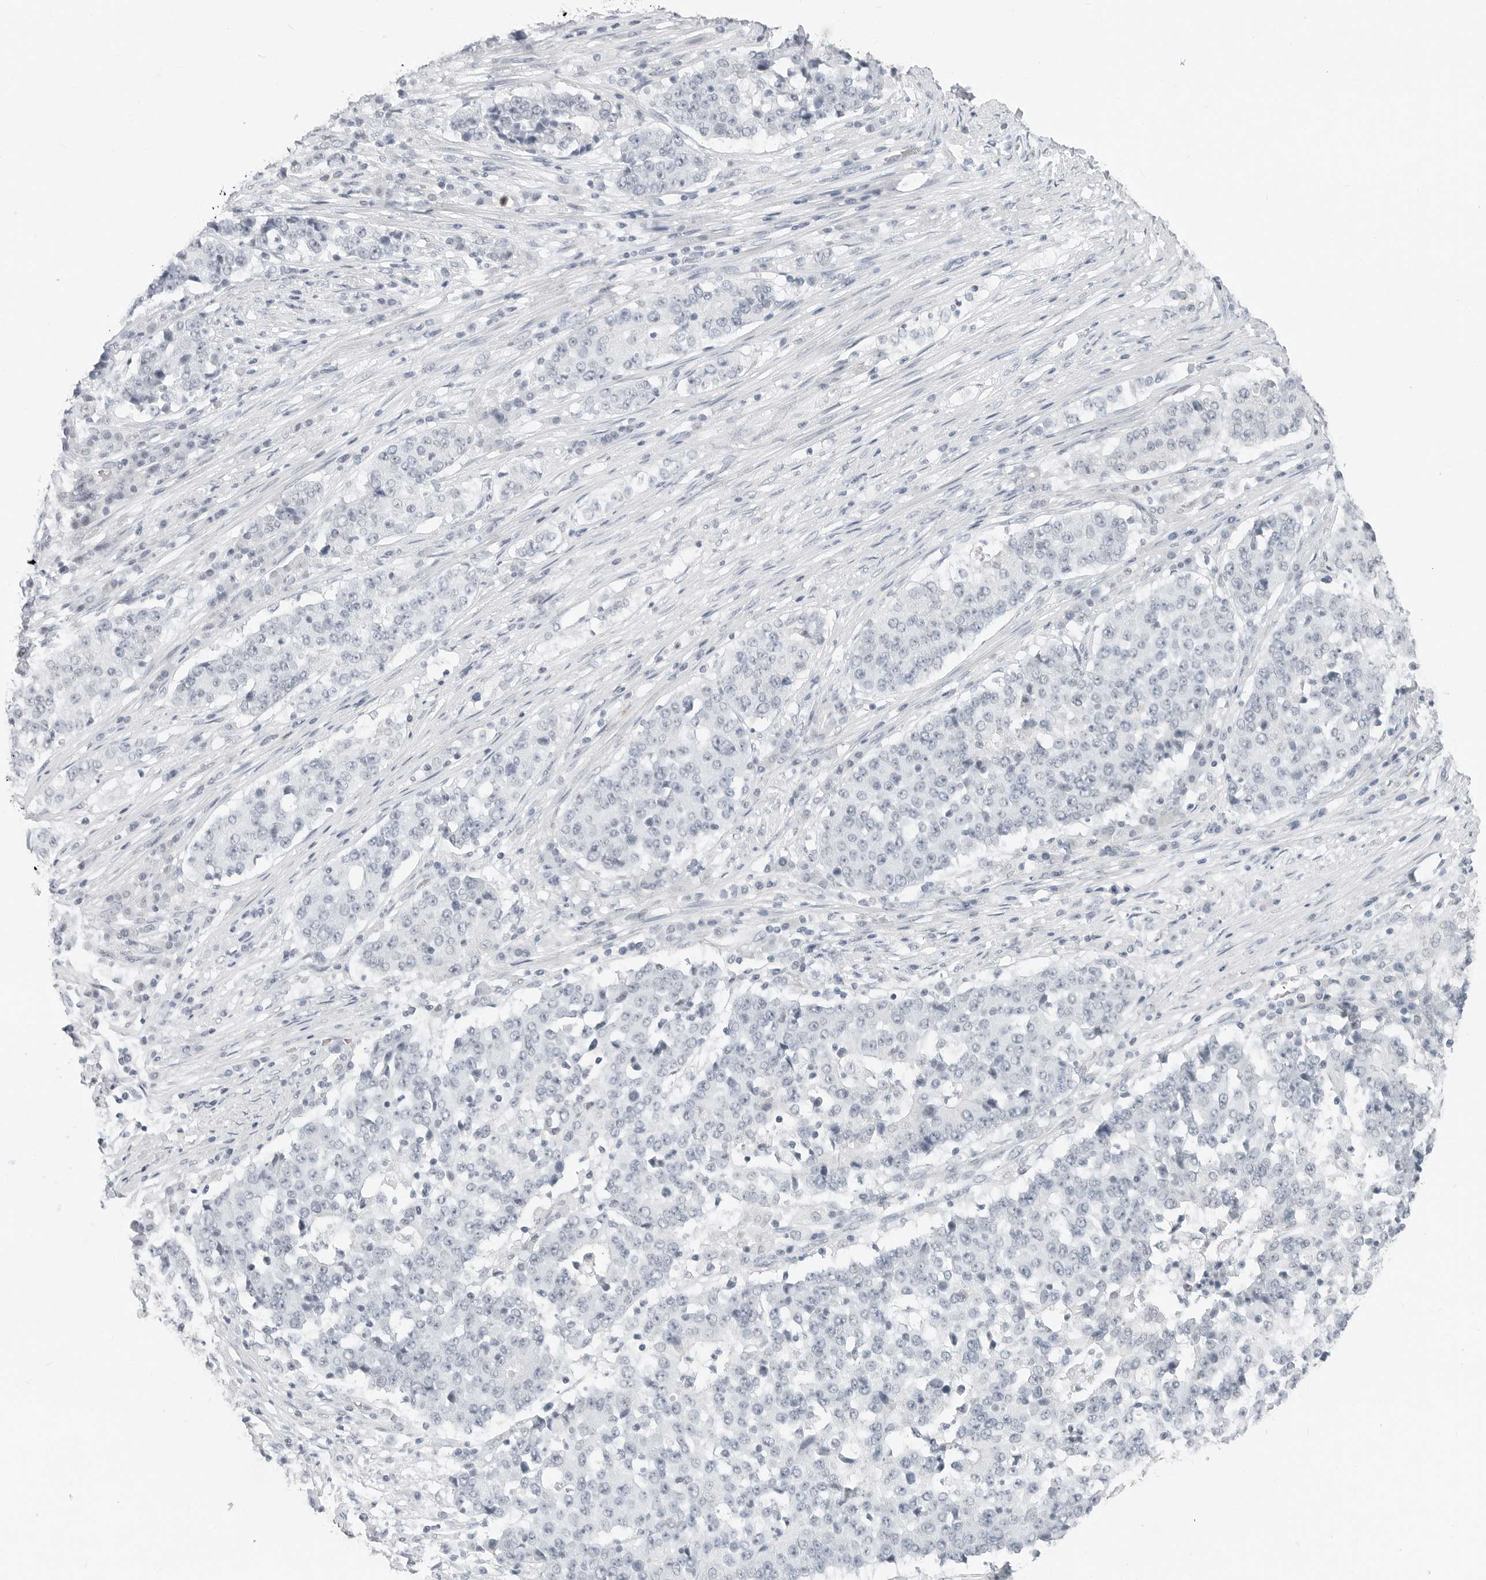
{"staining": {"intensity": "negative", "quantity": "none", "location": "none"}, "tissue": "stomach cancer", "cell_type": "Tumor cells", "image_type": "cancer", "snomed": [{"axis": "morphology", "description": "Adenocarcinoma, NOS"}, {"axis": "topography", "description": "Stomach"}], "caption": "Tumor cells show no significant protein expression in stomach cancer (adenocarcinoma).", "gene": "XIRP1", "patient": {"sex": "male", "age": 59}}